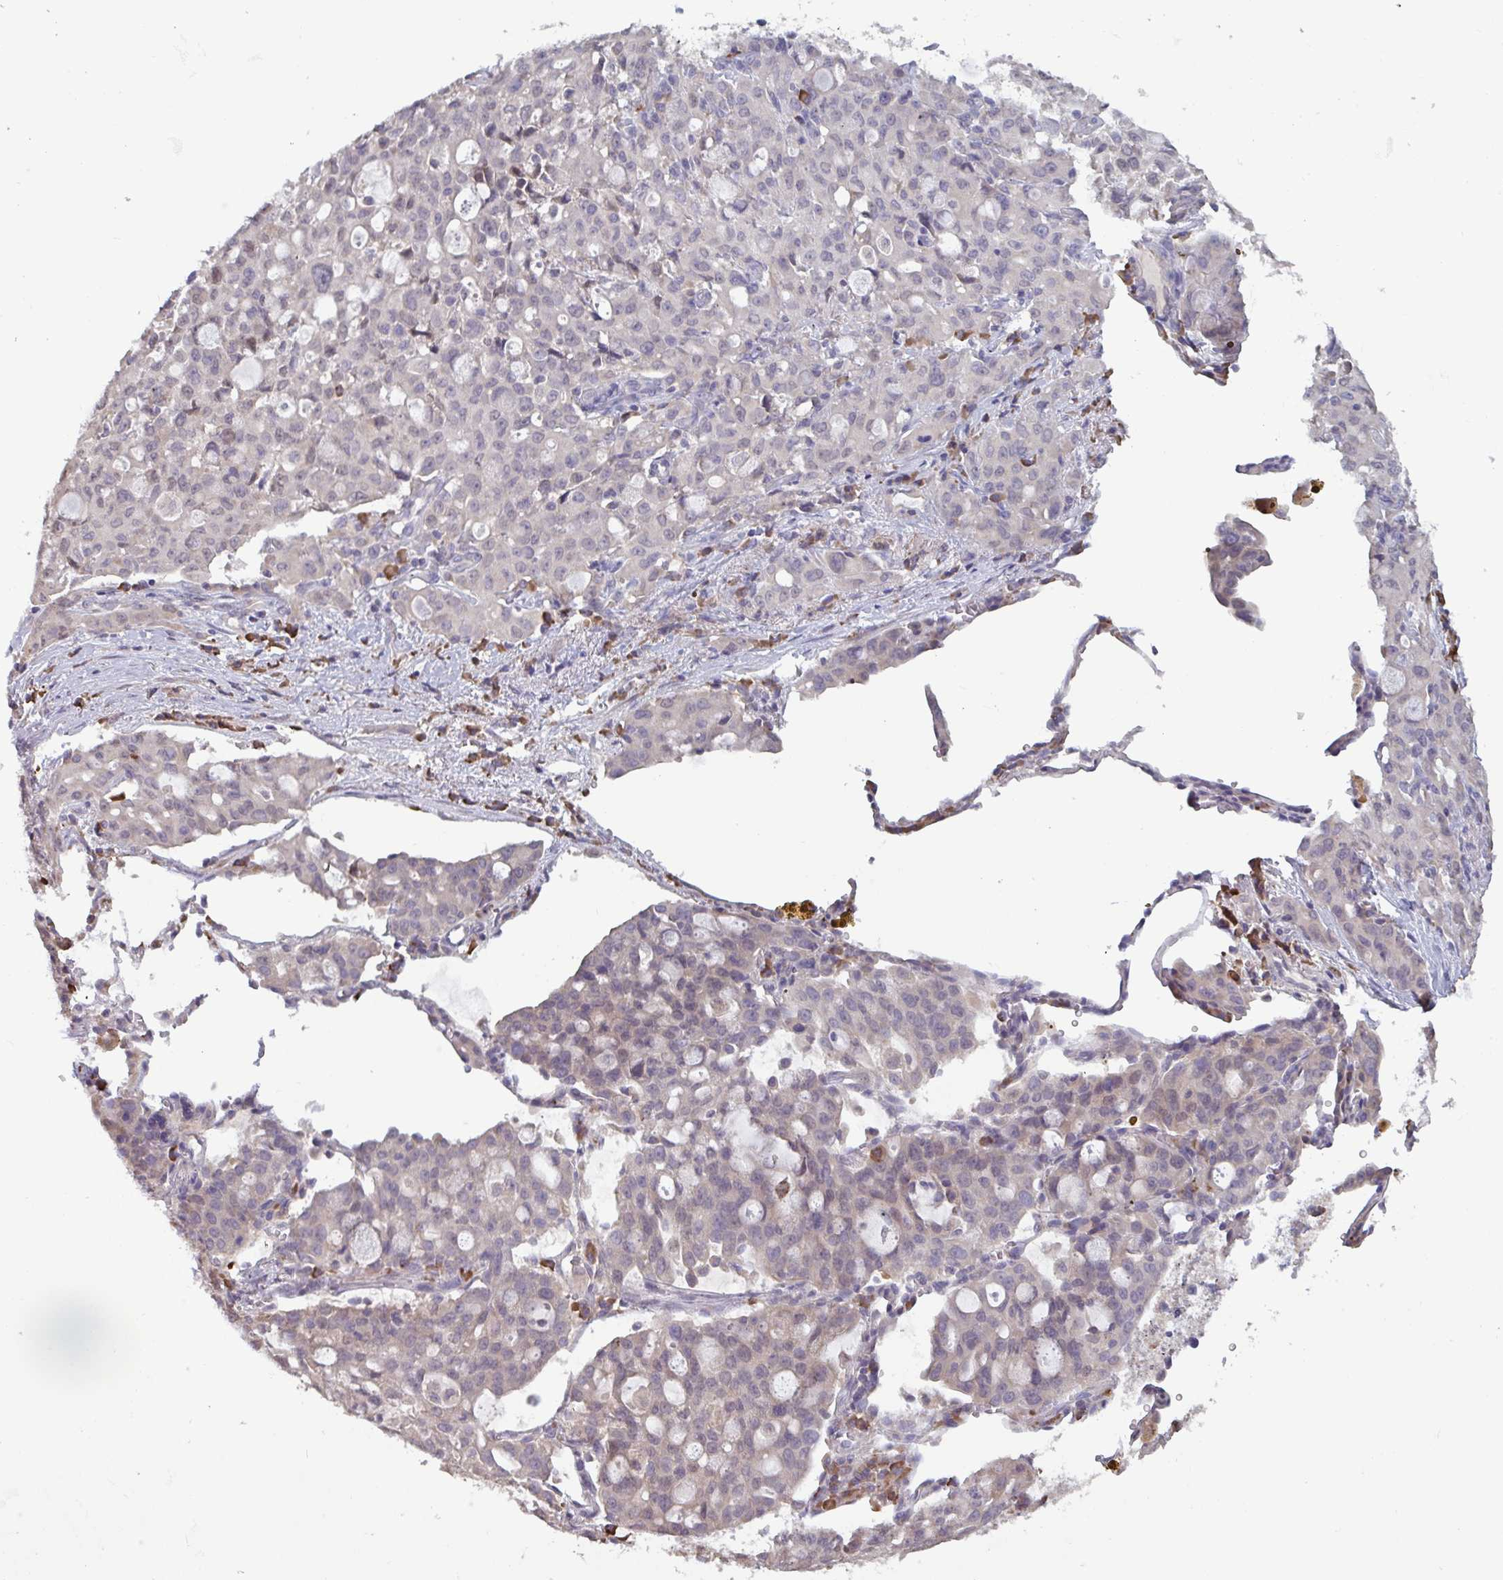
{"staining": {"intensity": "negative", "quantity": "none", "location": "none"}, "tissue": "lung cancer", "cell_type": "Tumor cells", "image_type": "cancer", "snomed": [{"axis": "morphology", "description": "Adenocarcinoma, NOS"}, {"axis": "topography", "description": "Lung"}], "caption": "Lung cancer stained for a protein using immunohistochemistry displays no expression tumor cells.", "gene": "CD1E", "patient": {"sex": "female", "age": 44}}